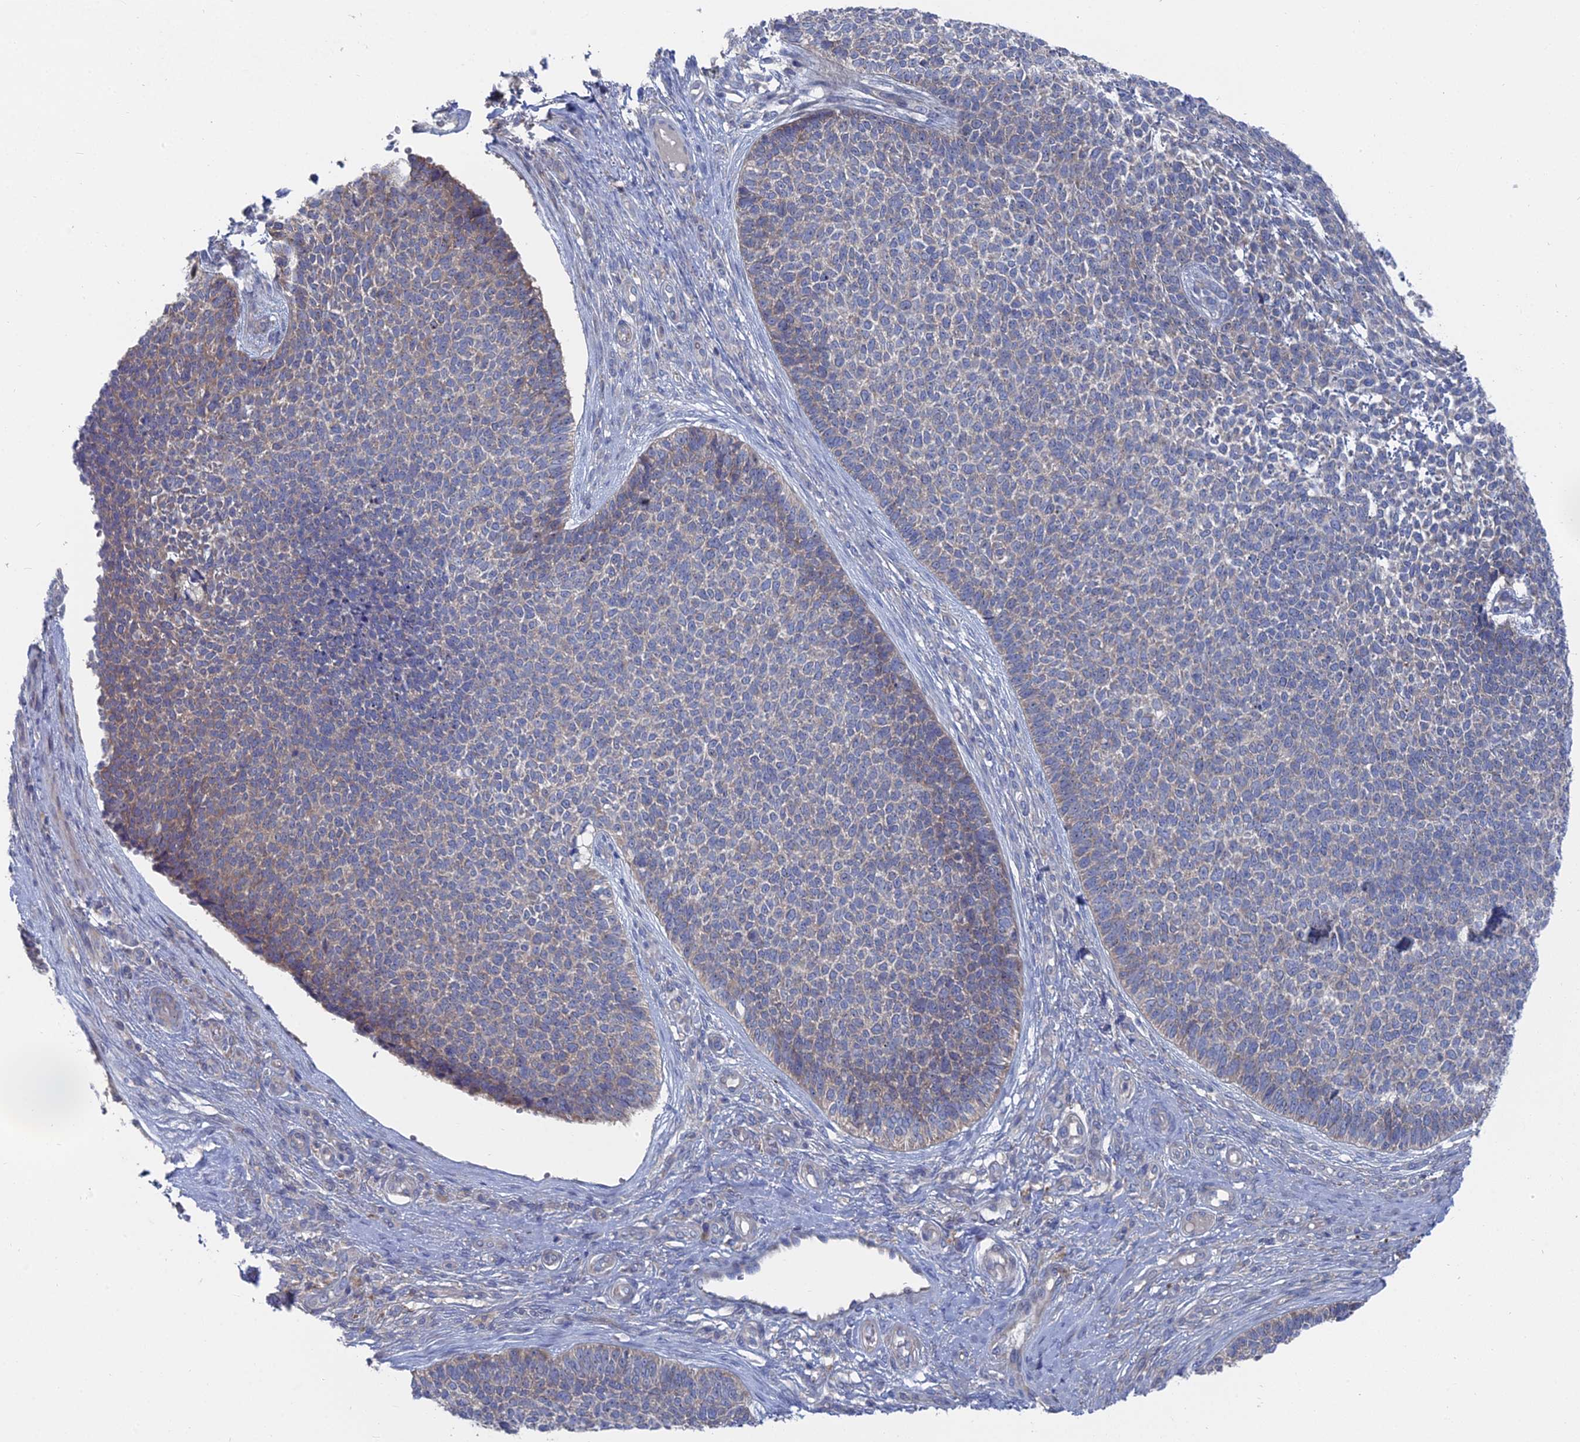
{"staining": {"intensity": "weak", "quantity": "25%-75%", "location": "cytoplasmic/membranous"}, "tissue": "skin cancer", "cell_type": "Tumor cells", "image_type": "cancer", "snomed": [{"axis": "morphology", "description": "Basal cell carcinoma"}, {"axis": "topography", "description": "Skin"}], "caption": "Tumor cells show weak cytoplasmic/membranous positivity in about 25%-75% of cells in basal cell carcinoma (skin). (DAB IHC, brown staining for protein, blue staining for nuclei).", "gene": "CCDC149", "patient": {"sex": "female", "age": 84}}